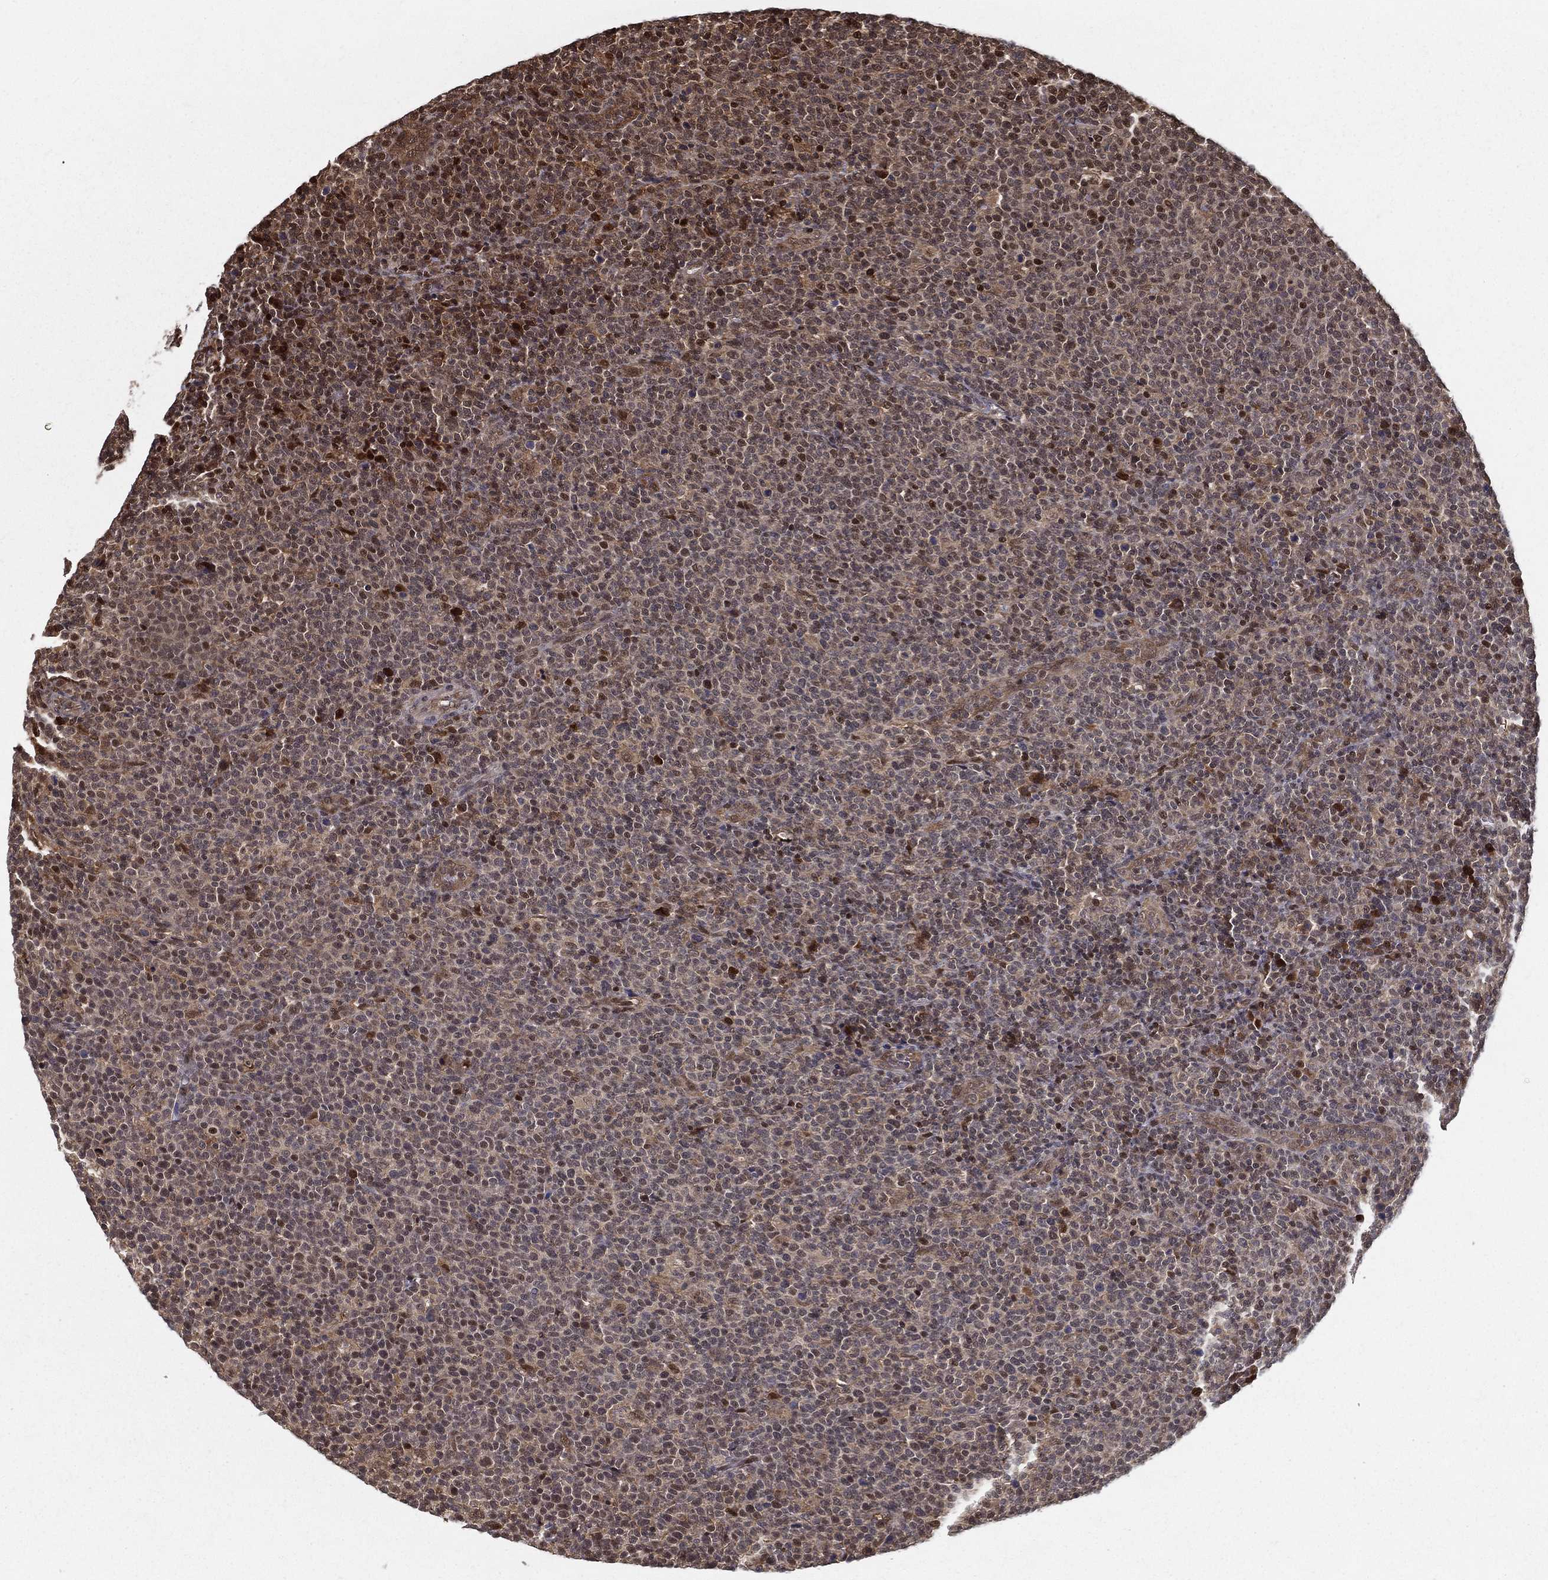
{"staining": {"intensity": "moderate", "quantity": "<25%", "location": "cytoplasmic/membranous,nuclear"}, "tissue": "lymphoma", "cell_type": "Tumor cells", "image_type": "cancer", "snomed": [{"axis": "morphology", "description": "Malignant lymphoma, non-Hodgkin's type, High grade"}, {"axis": "topography", "description": "Lymph node"}], "caption": "Lymphoma stained for a protein (brown) displays moderate cytoplasmic/membranous and nuclear positive staining in about <25% of tumor cells.", "gene": "SLC6A6", "patient": {"sex": "male", "age": 61}}